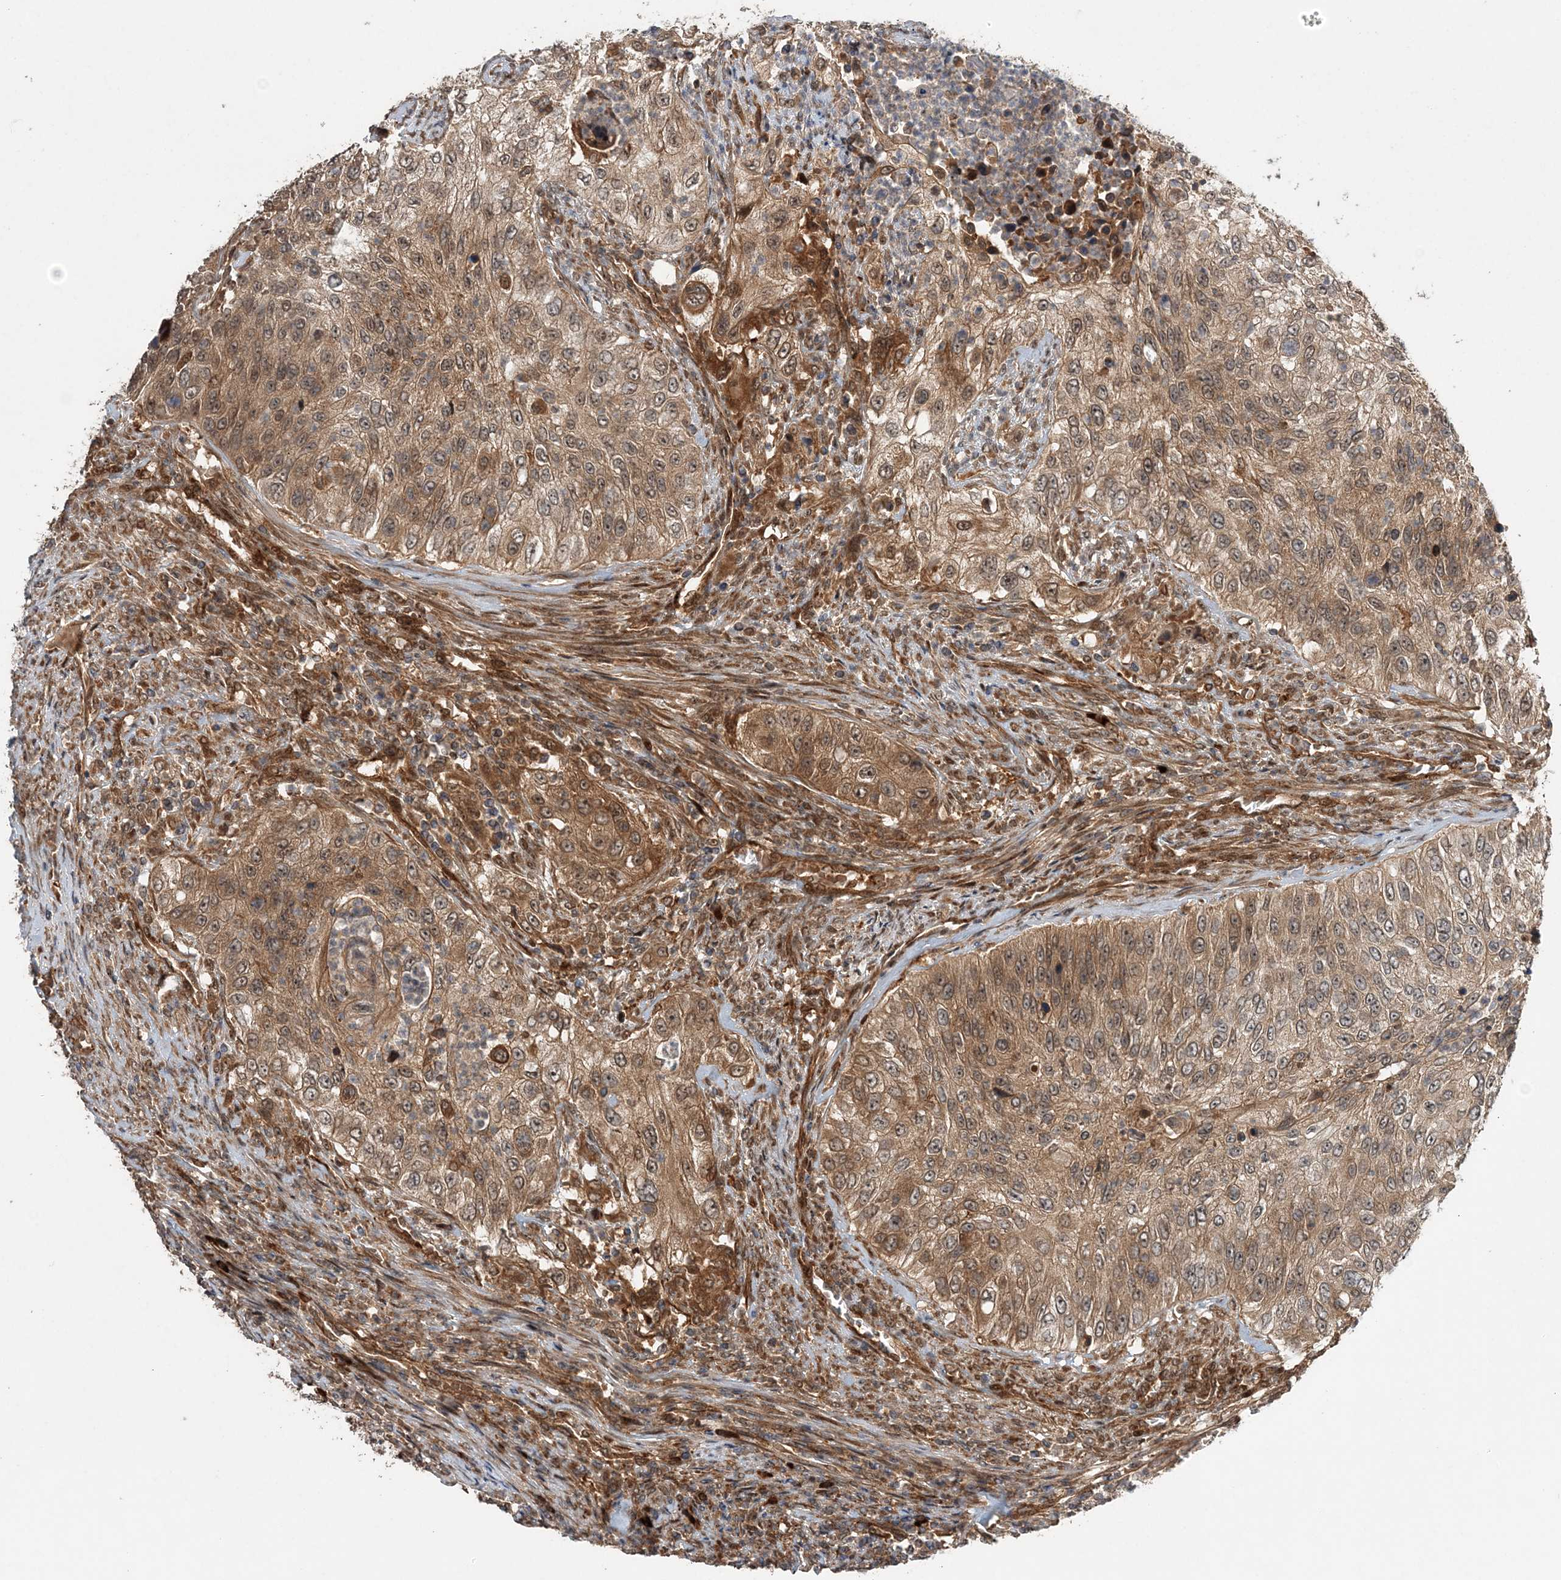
{"staining": {"intensity": "moderate", "quantity": ">75%", "location": "cytoplasmic/membranous"}, "tissue": "urothelial cancer", "cell_type": "Tumor cells", "image_type": "cancer", "snomed": [{"axis": "morphology", "description": "Urothelial carcinoma, High grade"}, {"axis": "topography", "description": "Urinary bladder"}], "caption": "Immunohistochemistry (DAB (3,3'-diaminobenzidine)) staining of human urothelial carcinoma (high-grade) displays moderate cytoplasmic/membranous protein staining in about >75% of tumor cells. The protein is stained brown, and the nuclei are stained in blue (DAB IHC with brightfield microscopy, high magnification).", "gene": "UBTD2", "patient": {"sex": "female", "age": 60}}